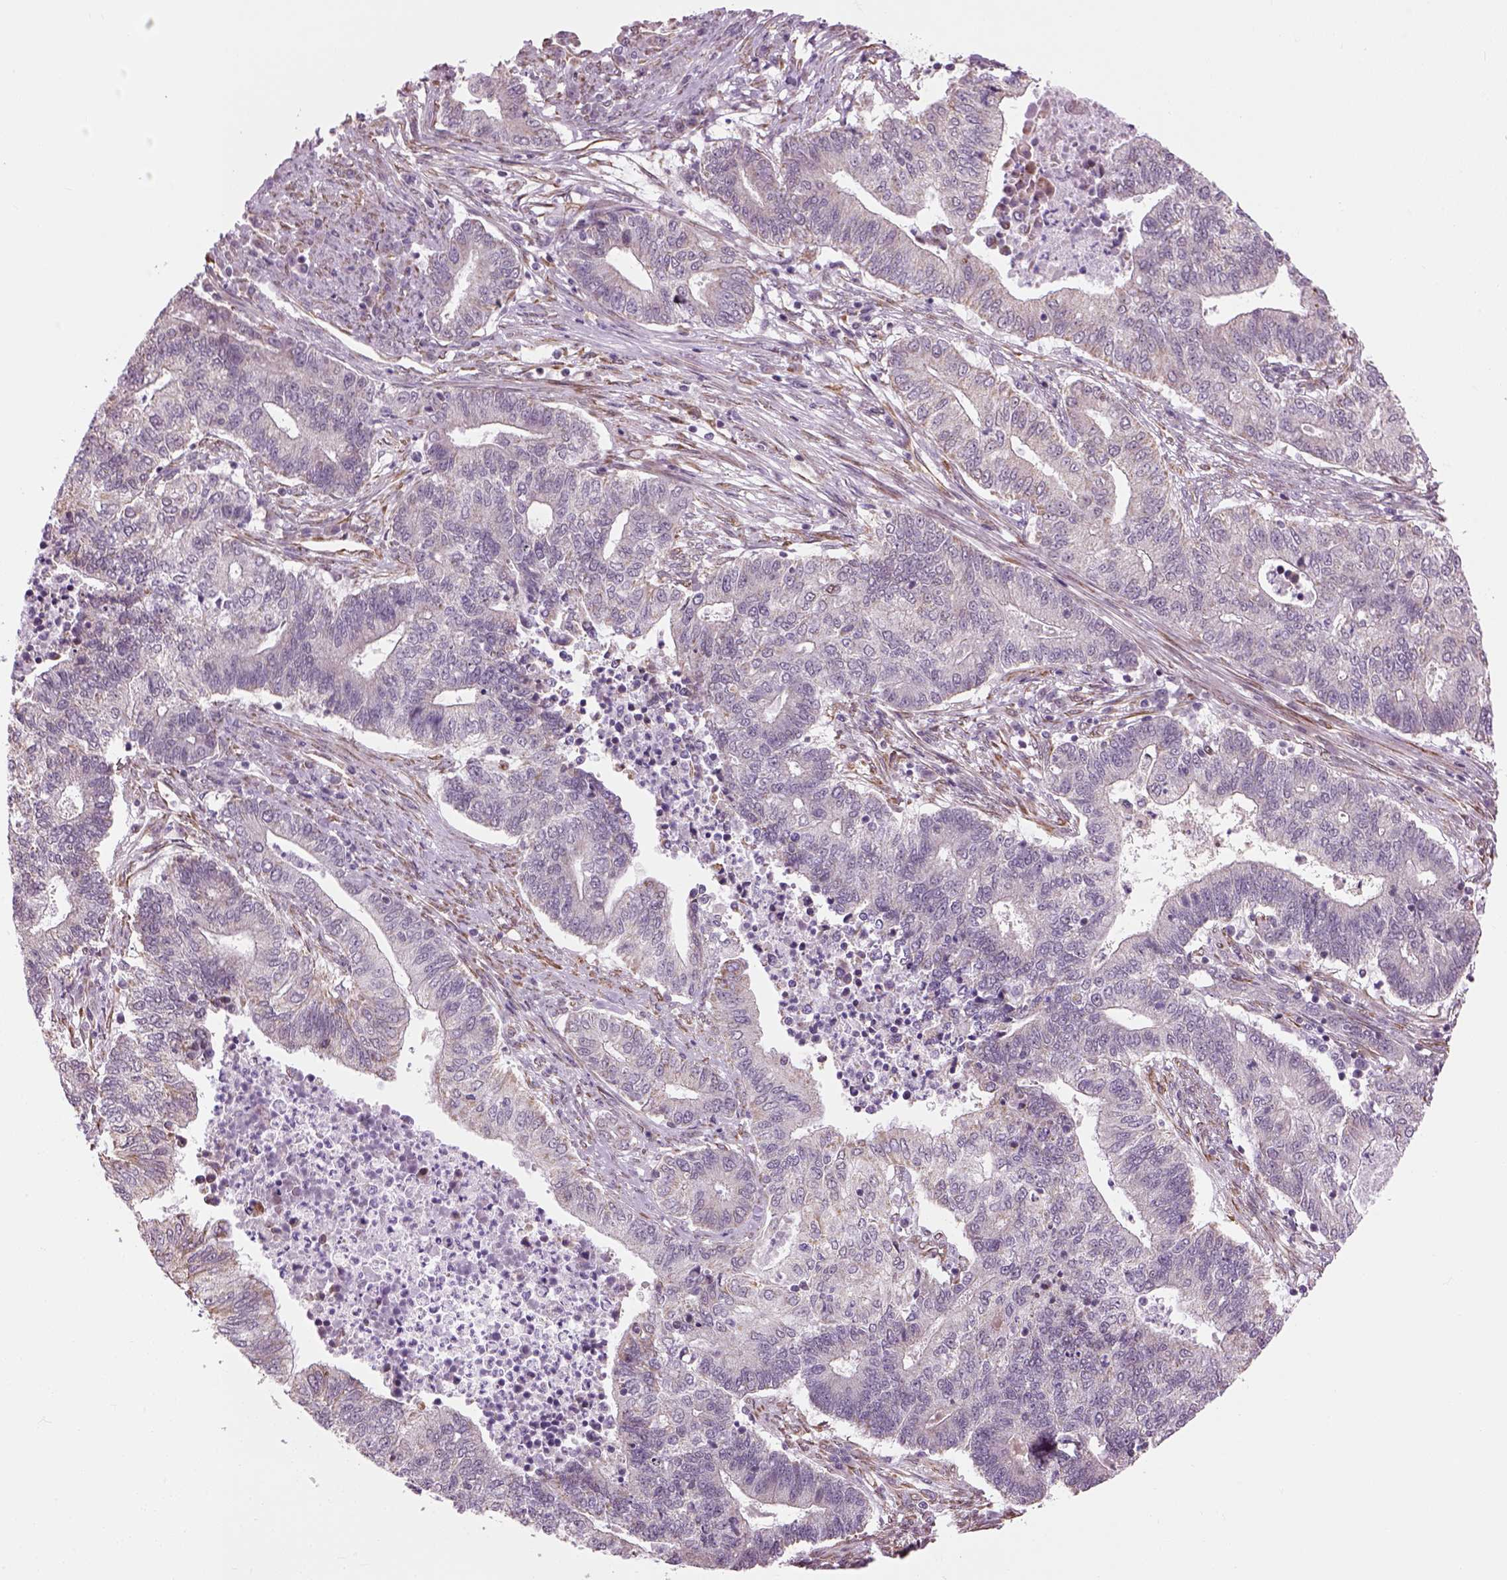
{"staining": {"intensity": "negative", "quantity": "none", "location": "none"}, "tissue": "endometrial cancer", "cell_type": "Tumor cells", "image_type": "cancer", "snomed": [{"axis": "morphology", "description": "Adenocarcinoma, NOS"}, {"axis": "topography", "description": "Uterus"}, {"axis": "topography", "description": "Endometrium"}], "caption": "Tumor cells are negative for protein expression in human endometrial cancer. (DAB (3,3'-diaminobenzidine) immunohistochemistry, high magnification).", "gene": "XK", "patient": {"sex": "female", "age": 54}}